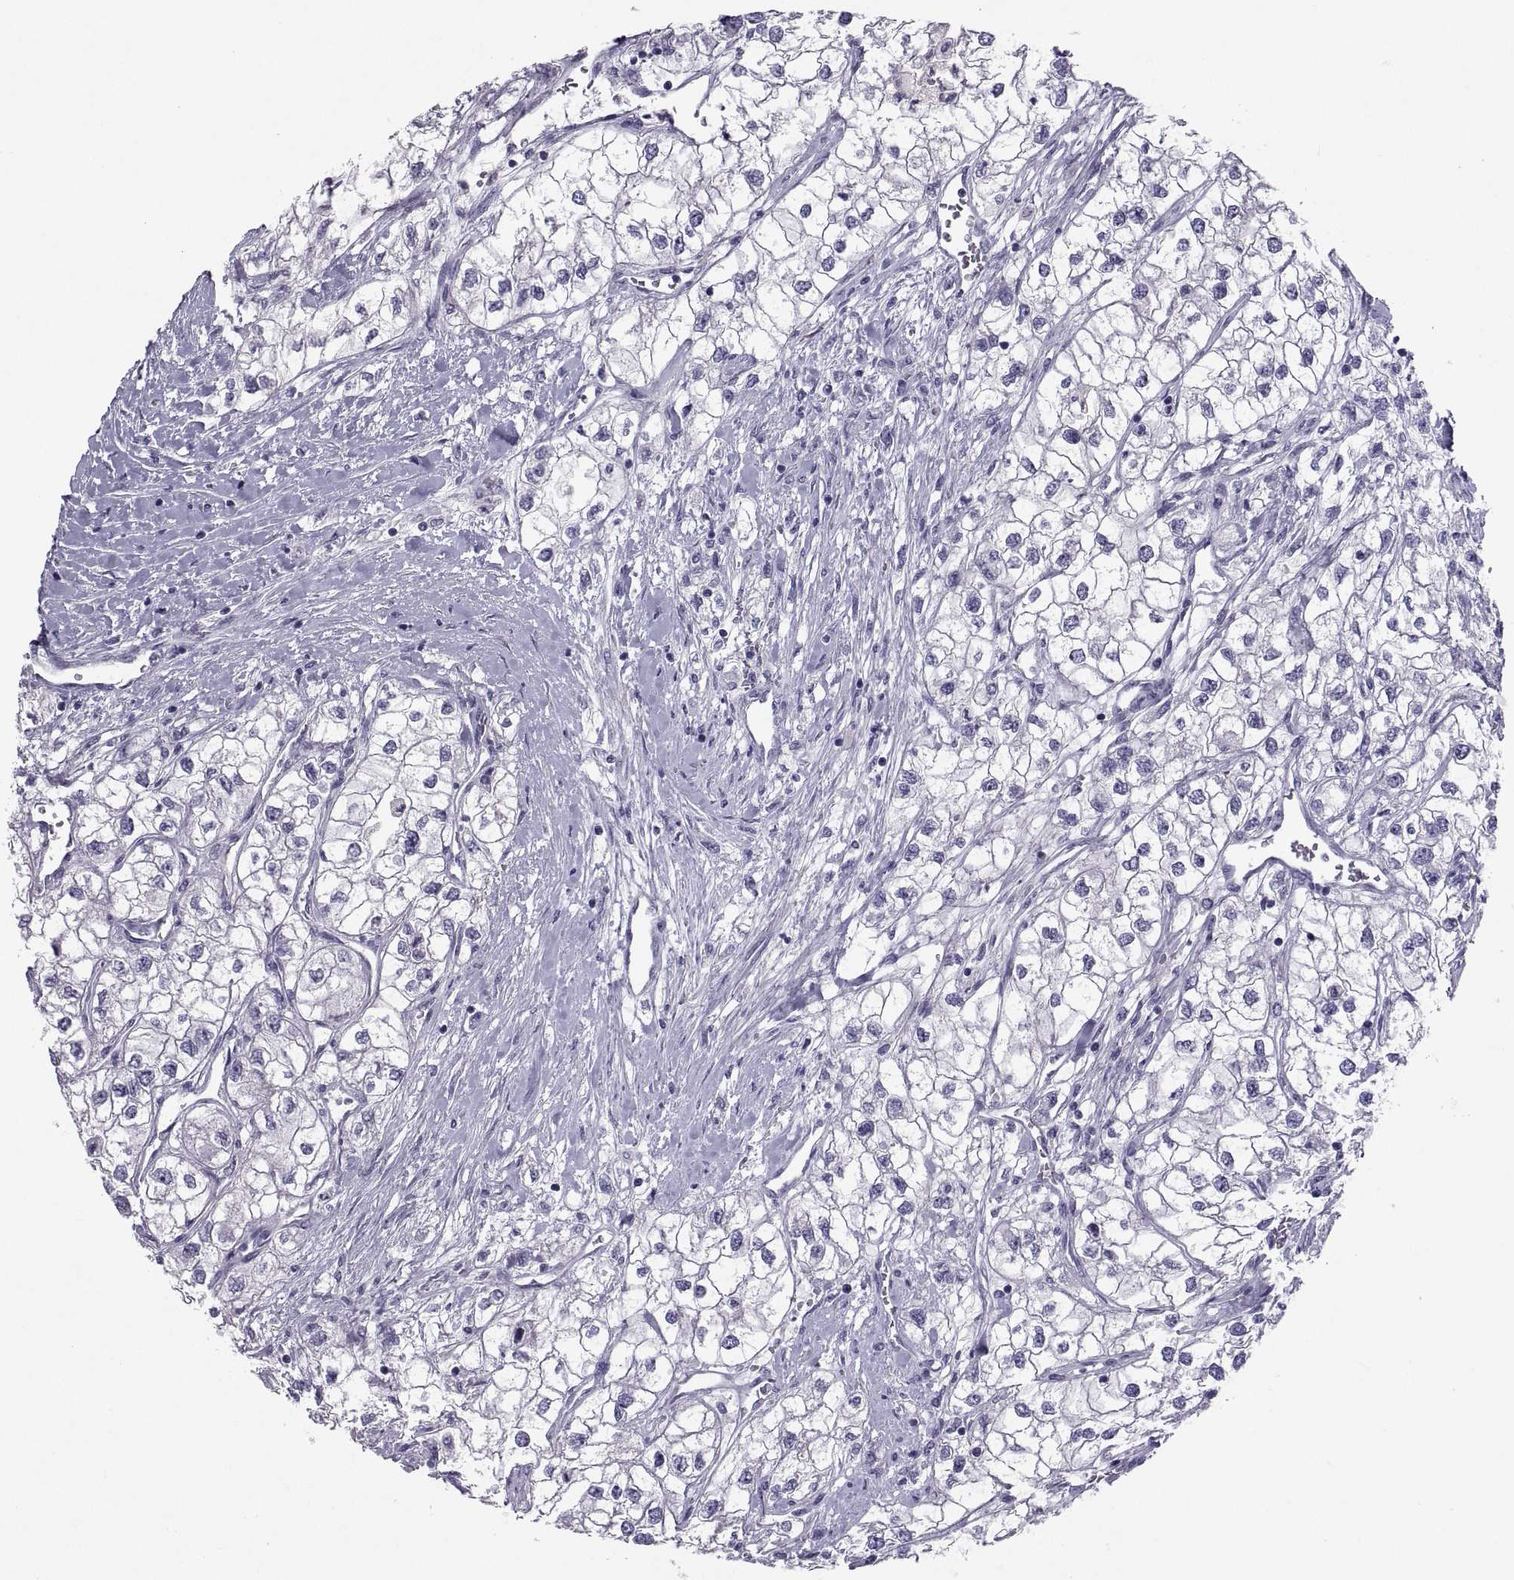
{"staining": {"intensity": "negative", "quantity": "none", "location": "none"}, "tissue": "renal cancer", "cell_type": "Tumor cells", "image_type": "cancer", "snomed": [{"axis": "morphology", "description": "Adenocarcinoma, NOS"}, {"axis": "topography", "description": "Kidney"}], "caption": "A high-resolution micrograph shows IHC staining of renal adenocarcinoma, which displays no significant positivity in tumor cells.", "gene": "IGSF1", "patient": {"sex": "male", "age": 59}}